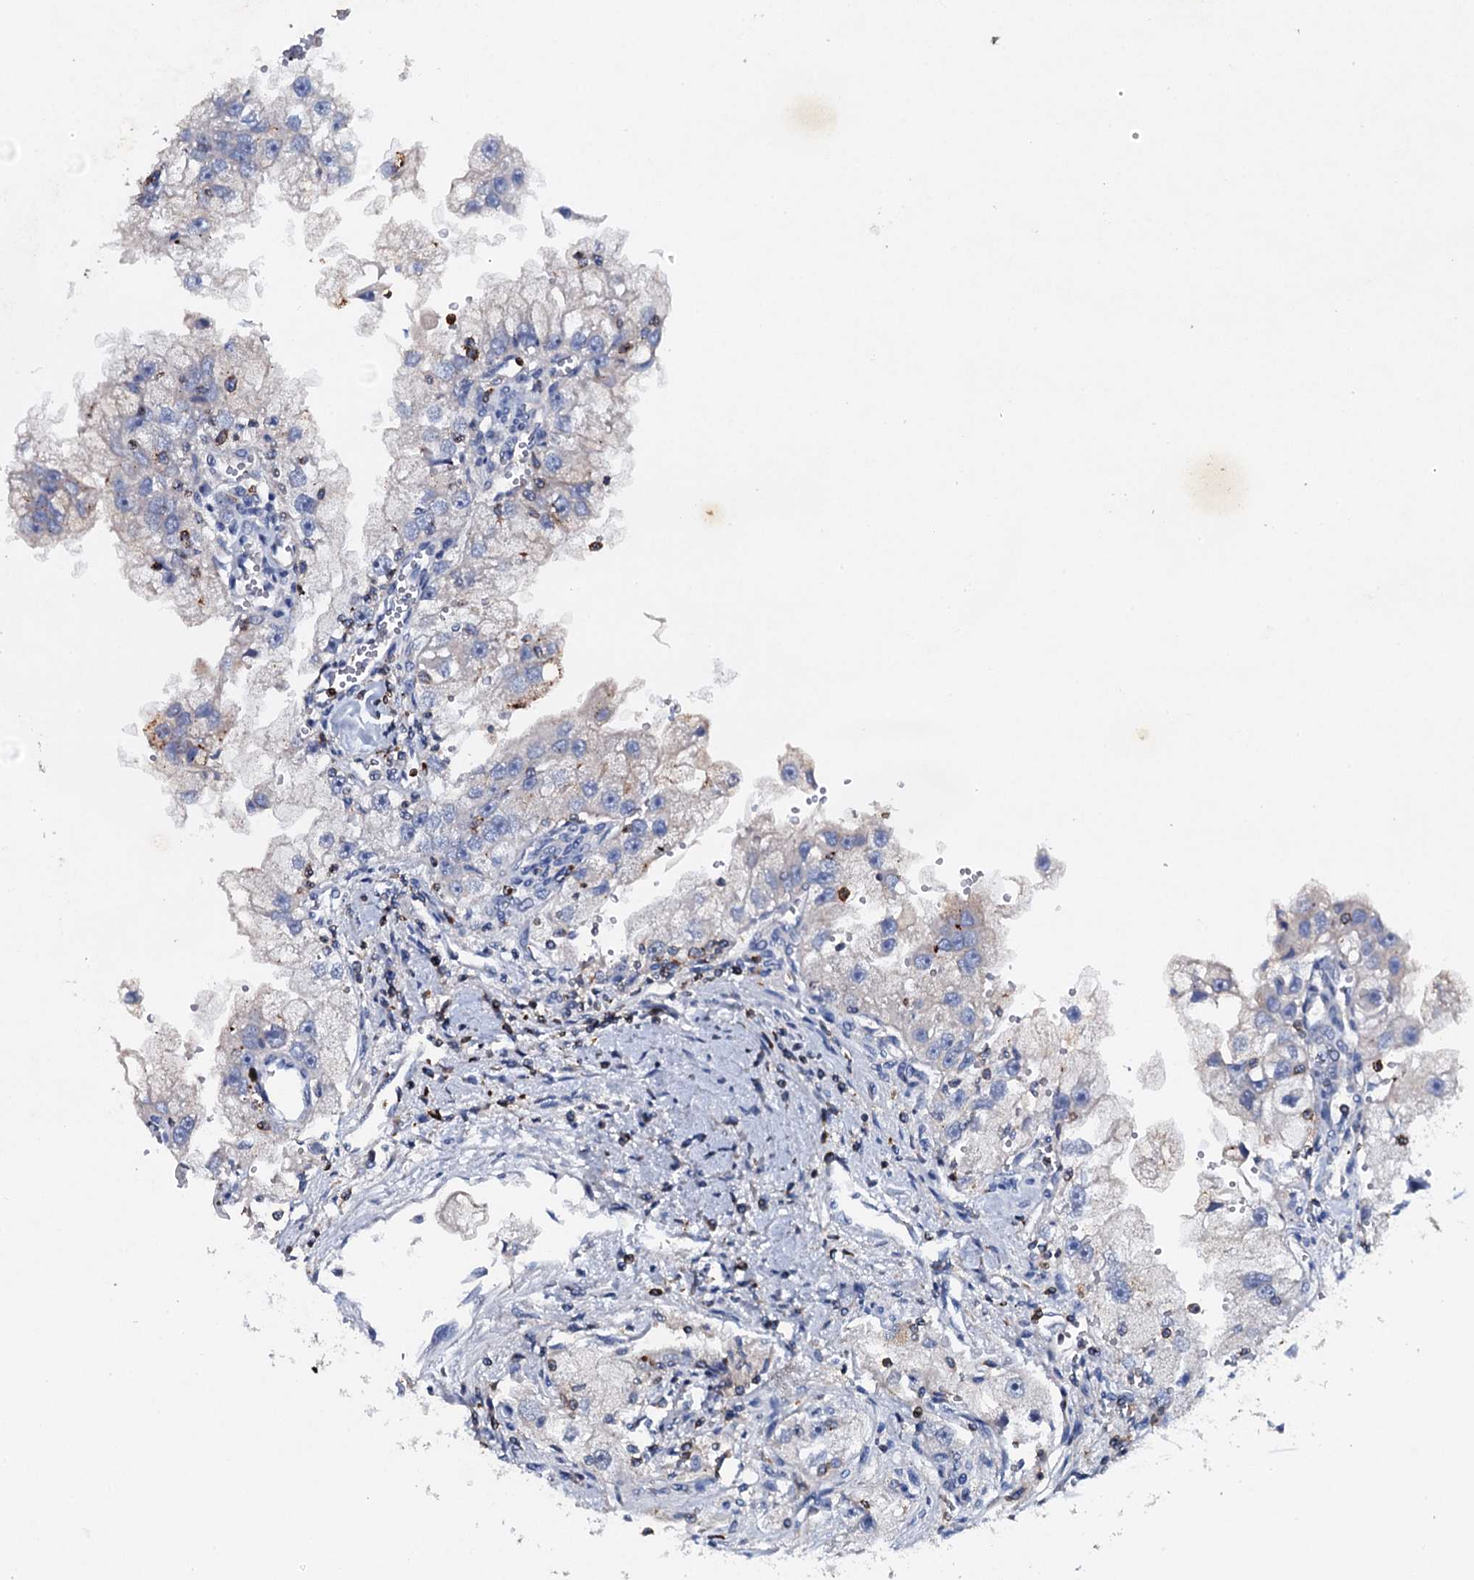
{"staining": {"intensity": "negative", "quantity": "none", "location": "none"}, "tissue": "renal cancer", "cell_type": "Tumor cells", "image_type": "cancer", "snomed": [{"axis": "morphology", "description": "Adenocarcinoma, NOS"}, {"axis": "topography", "description": "Kidney"}], "caption": "Histopathology image shows no protein positivity in tumor cells of renal cancer (adenocarcinoma) tissue. (DAB immunohistochemistry (IHC) visualized using brightfield microscopy, high magnification).", "gene": "MS4A4E", "patient": {"sex": "male", "age": 63}}